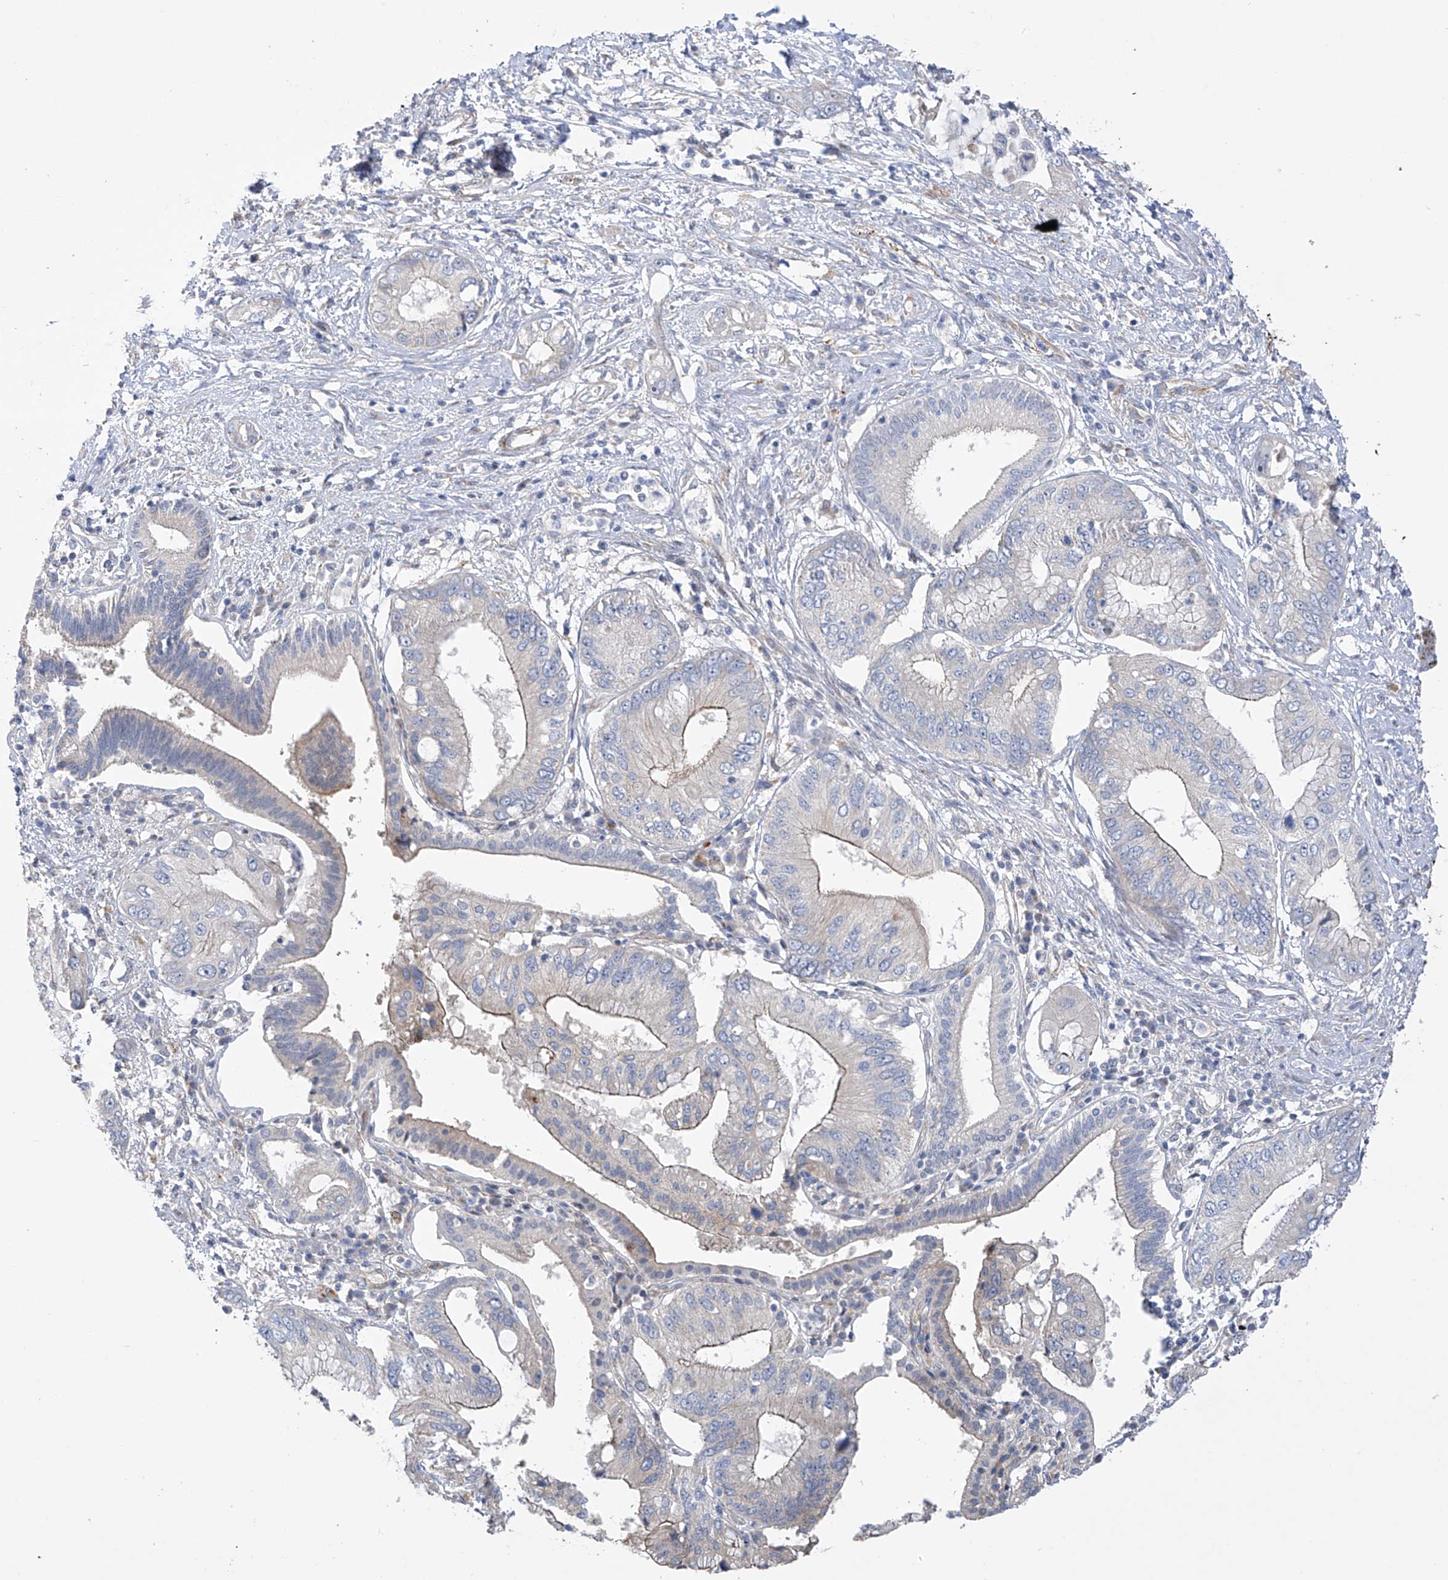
{"staining": {"intensity": "weak", "quantity": "<25%", "location": "cytoplasmic/membranous"}, "tissue": "pancreatic cancer", "cell_type": "Tumor cells", "image_type": "cancer", "snomed": [{"axis": "morphology", "description": "Inflammation, NOS"}, {"axis": "morphology", "description": "Adenocarcinoma, NOS"}, {"axis": "topography", "description": "Pancreas"}], "caption": "Photomicrograph shows no protein positivity in tumor cells of pancreatic cancer (adenocarcinoma) tissue.", "gene": "ZNF641", "patient": {"sex": "female", "age": 56}}